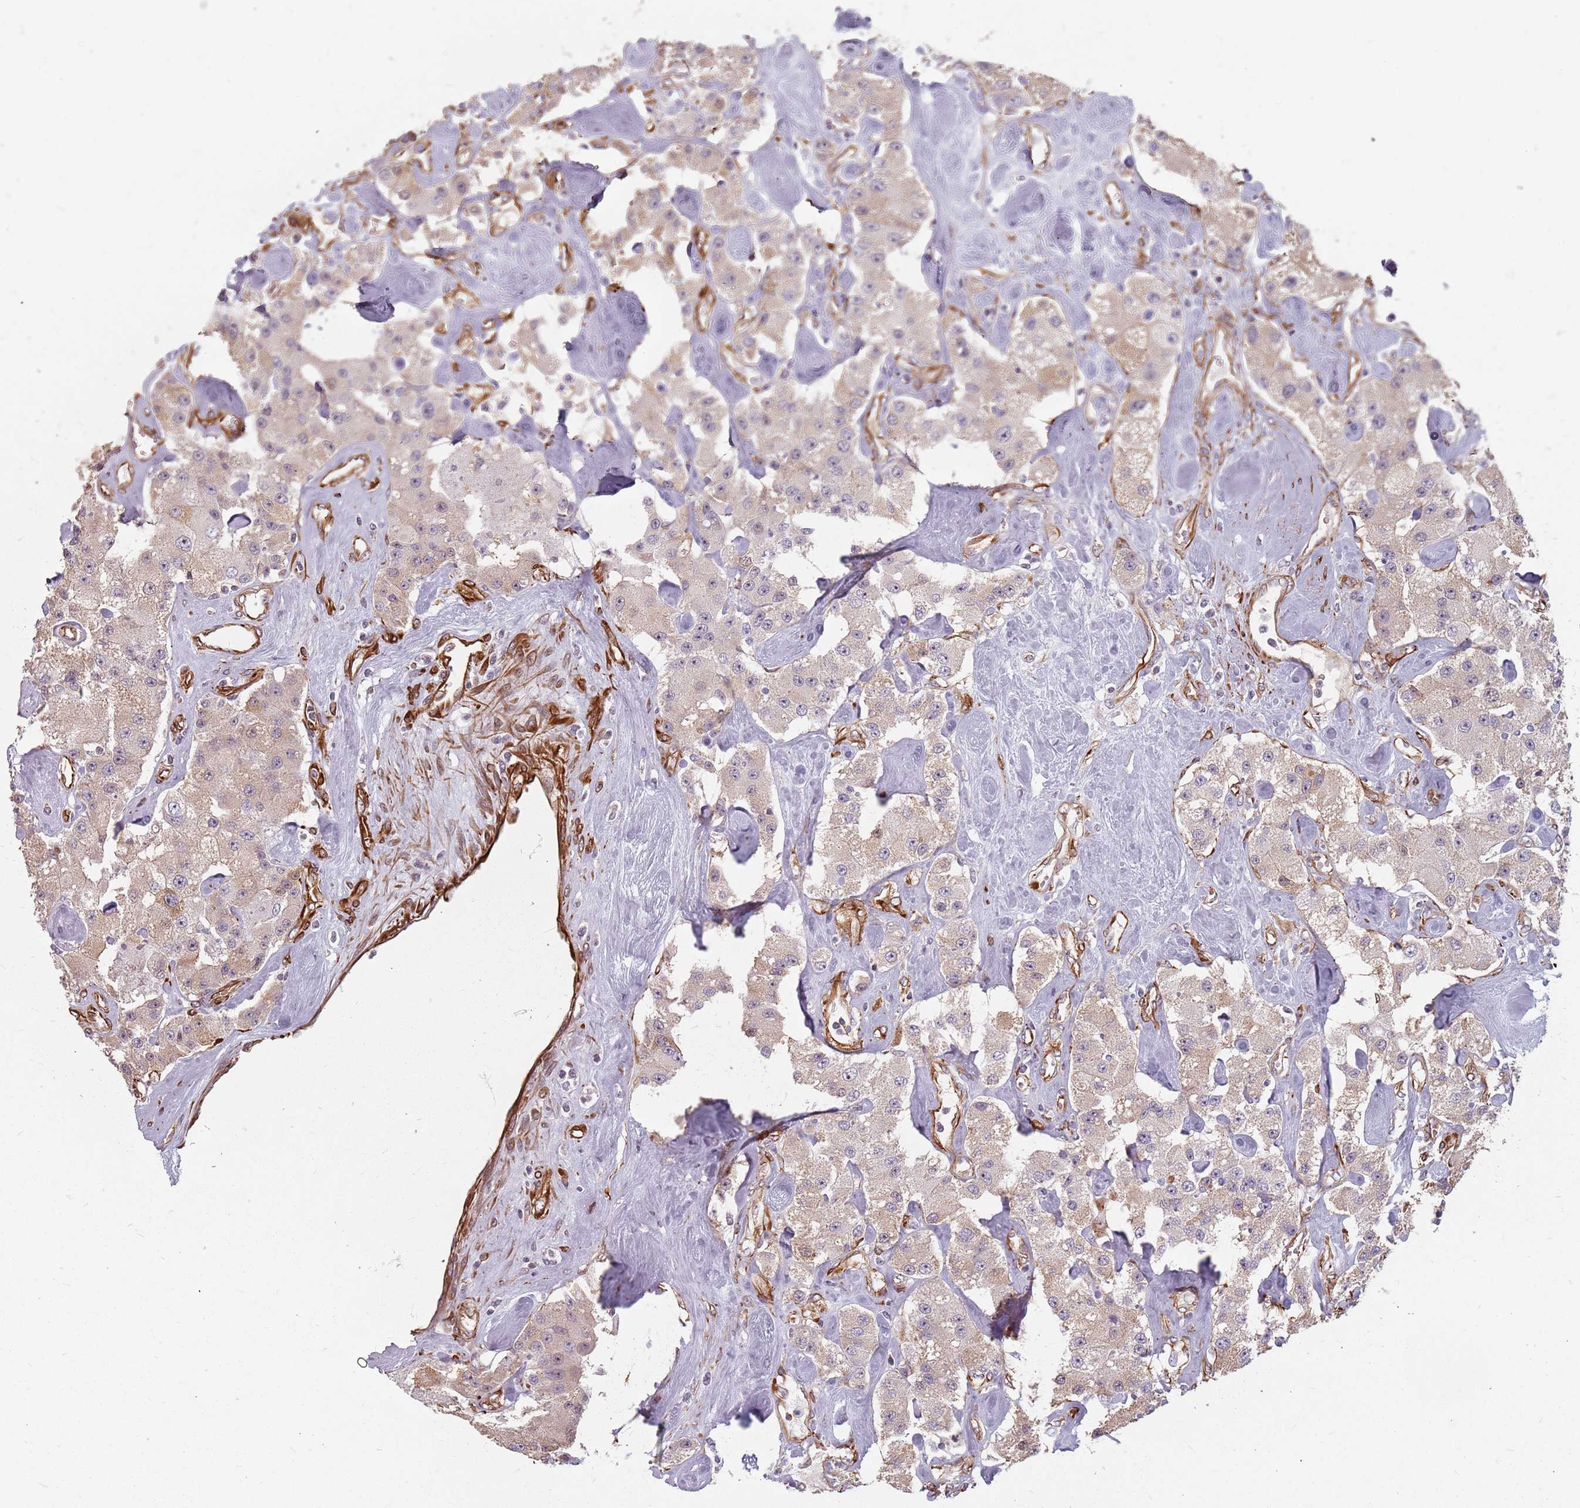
{"staining": {"intensity": "weak", "quantity": ">75%", "location": "cytoplasmic/membranous"}, "tissue": "carcinoid", "cell_type": "Tumor cells", "image_type": "cancer", "snomed": [{"axis": "morphology", "description": "Carcinoid, malignant, NOS"}, {"axis": "topography", "description": "Pancreas"}], "caption": "Immunohistochemical staining of carcinoid (malignant) shows weak cytoplasmic/membranous protein expression in about >75% of tumor cells.", "gene": "GAS2L3", "patient": {"sex": "male", "age": 41}}